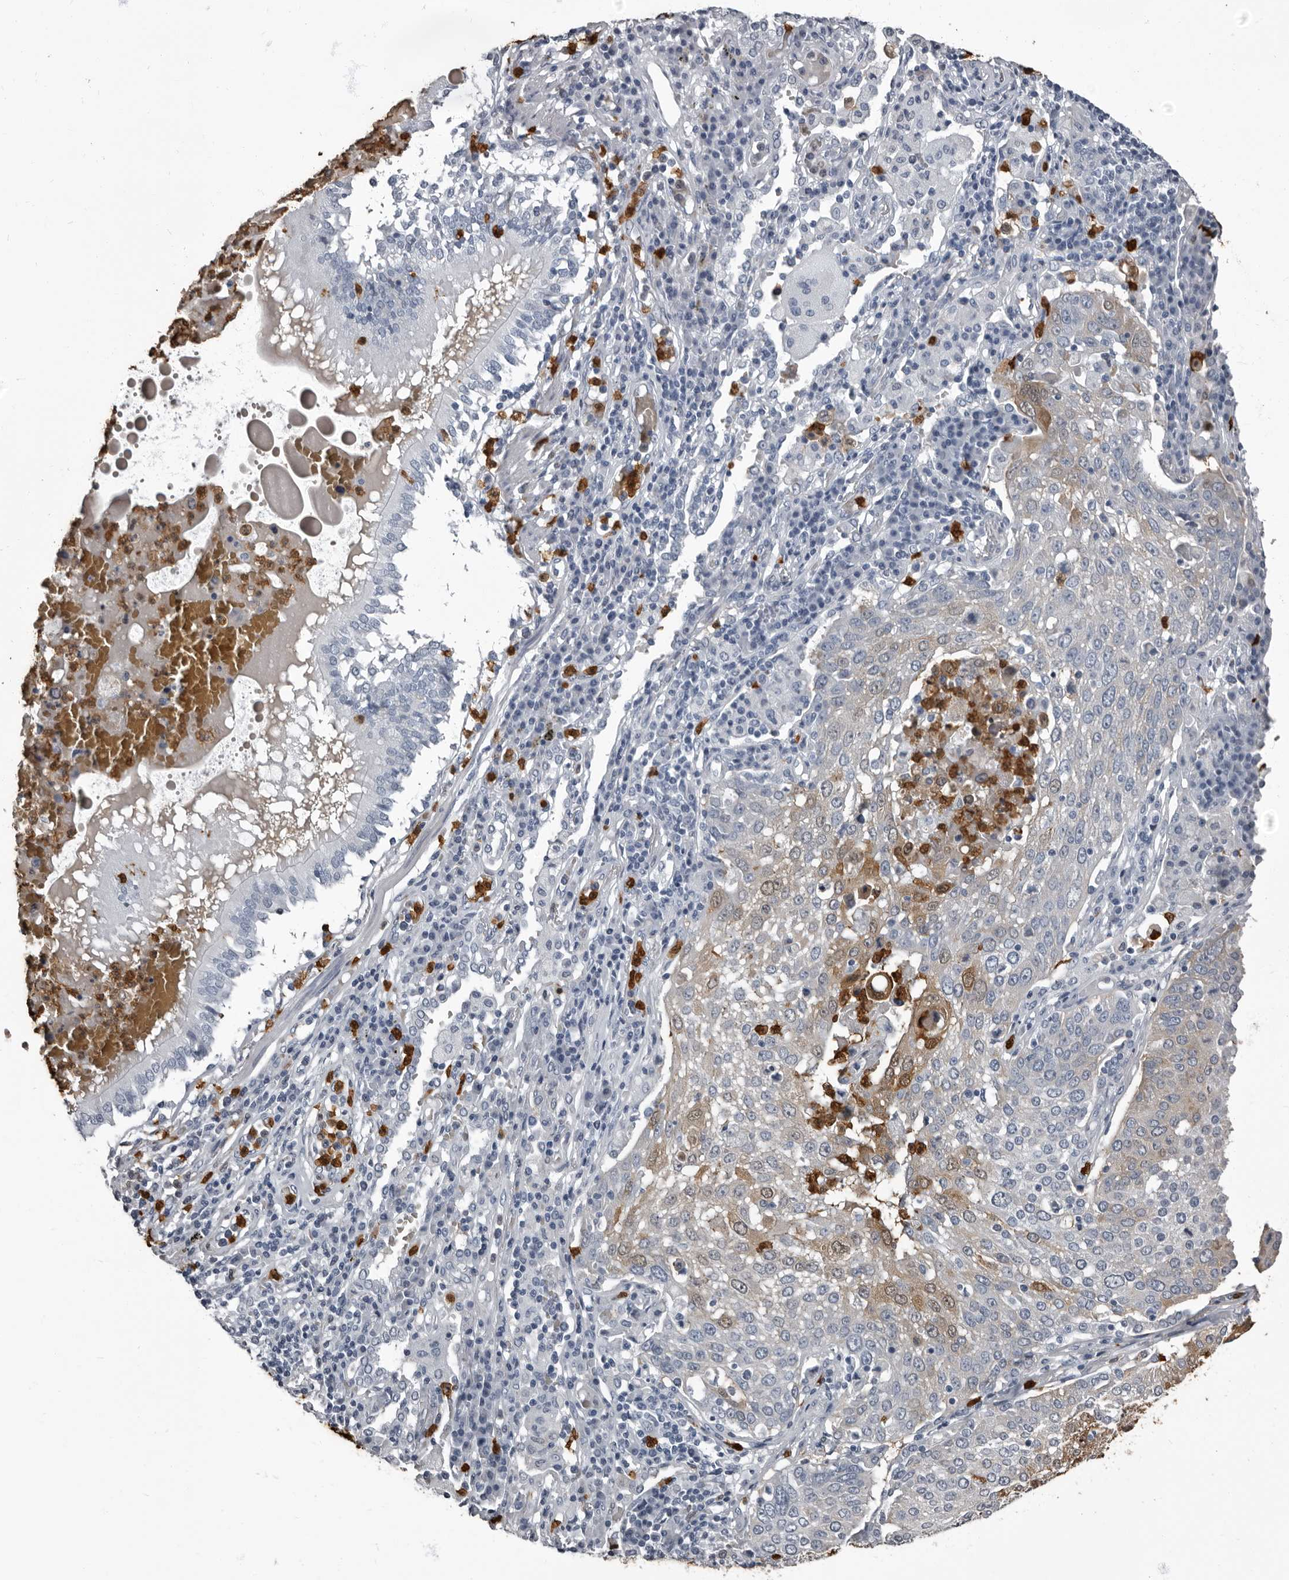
{"staining": {"intensity": "moderate", "quantity": "<25%", "location": "cytoplasmic/membranous,nuclear"}, "tissue": "lung cancer", "cell_type": "Tumor cells", "image_type": "cancer", "snomed": [{"axis": "morphology", "description": "Squamous cell carcinoma, NOS"}, {"axis": "topography", "description": "Lung"}], "caption": "High-power microscopy captured an IHC histopathology image of lung cancer, revealing moderate cytoplasmic/membranous and nuclear staining in about <25% of tumor cells.", "gene": "TPD52L1", "patient": {"sex": "male", "age": 65}}